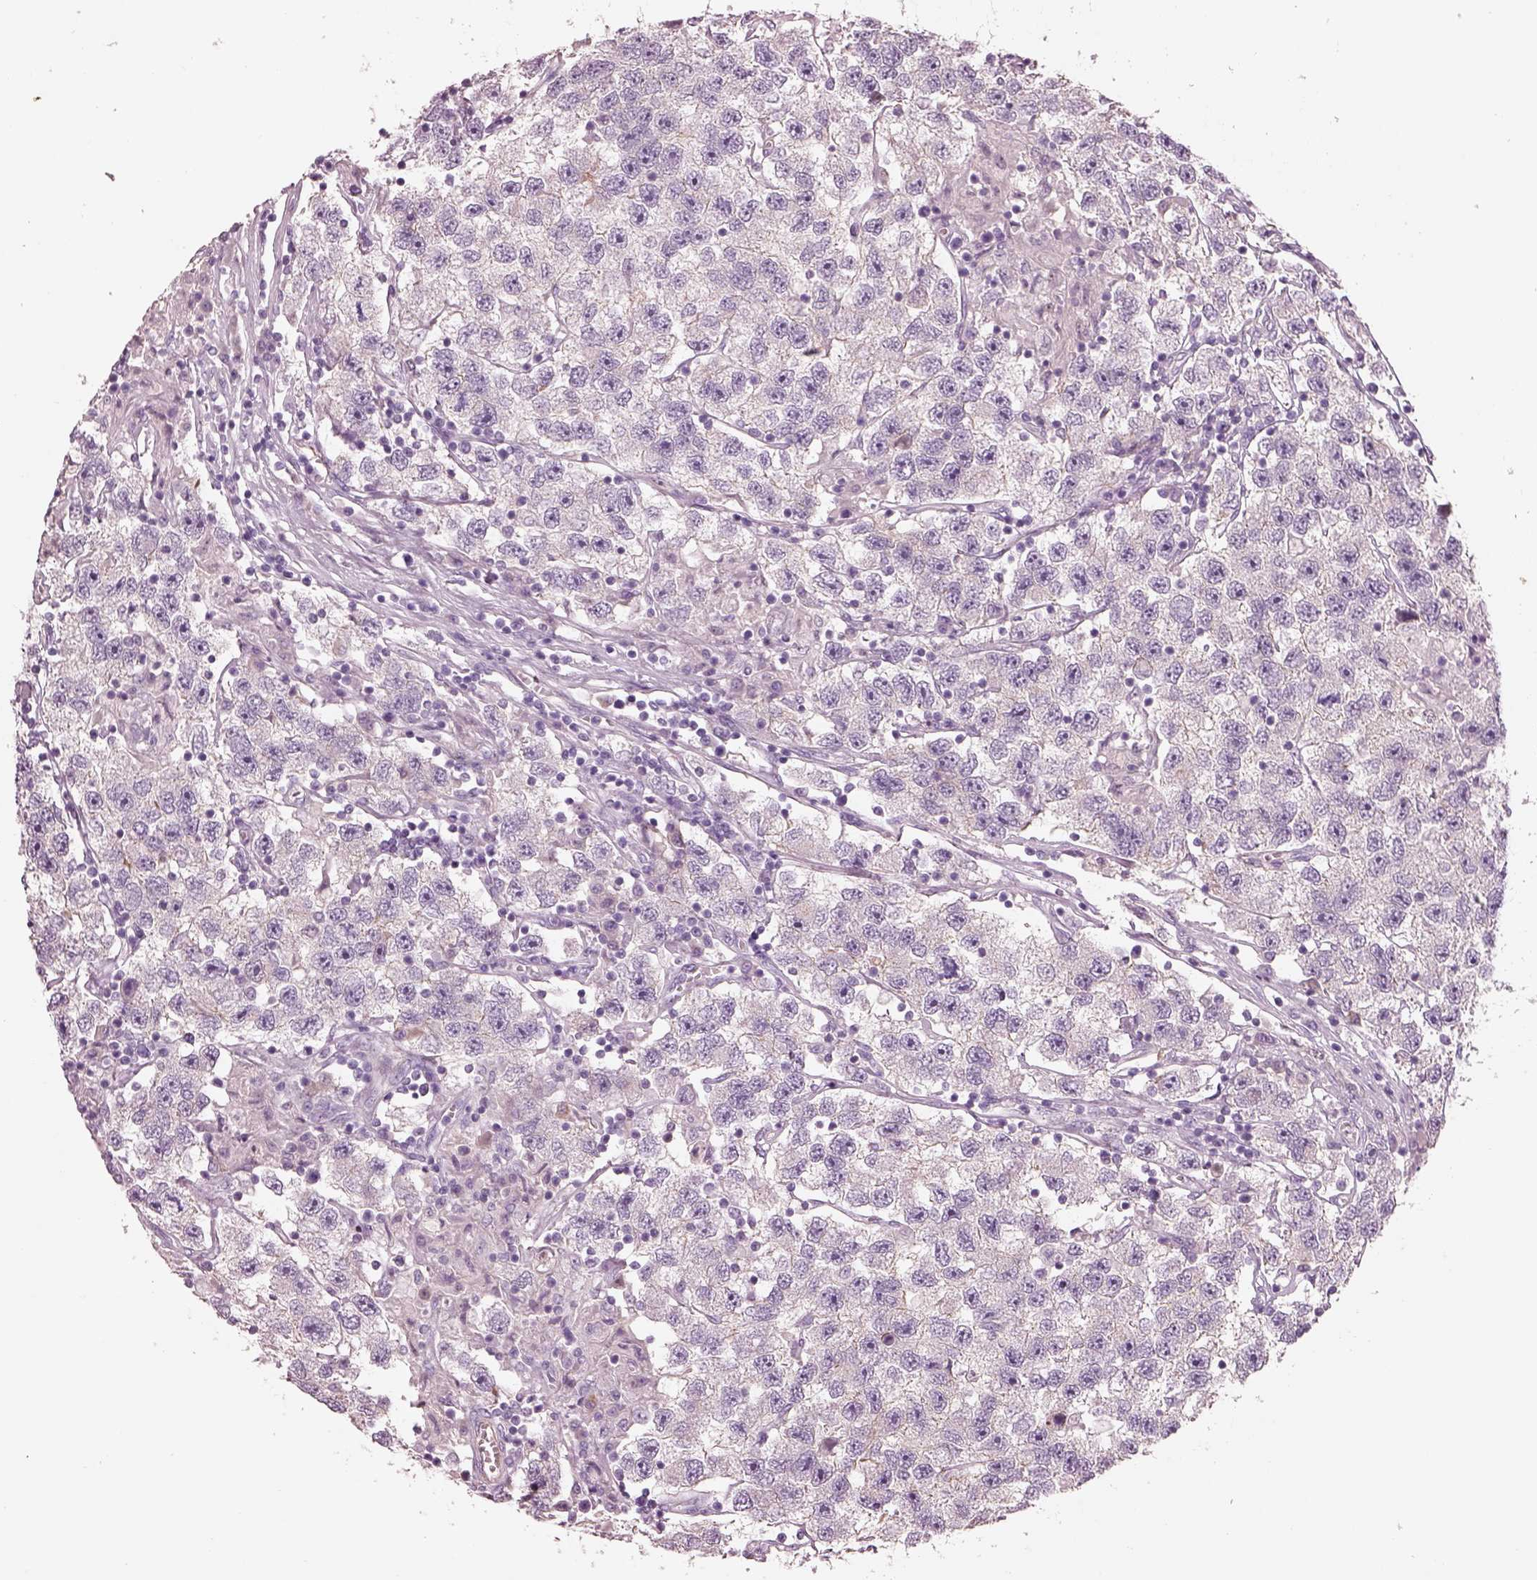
{"staining": {"intensity": "negative", "quantity": "none", "location": "none"}, "tissue": "testis cancer", "cell_type": "Tumor cells", "image_type": "cancer", "snomed": [{"axis": "morphology", "description": "Seminoma, NOS"}, {"axis": "topography", "description": "Testis"}], "caption": "This image is of testis seminoma stained with IHC to label a protein in brown with the nuclei are counter-stained blue. There is no expression in tumor cells.", "gene": "IGLL1", "patient": {"sex": "male", "age": 26}}